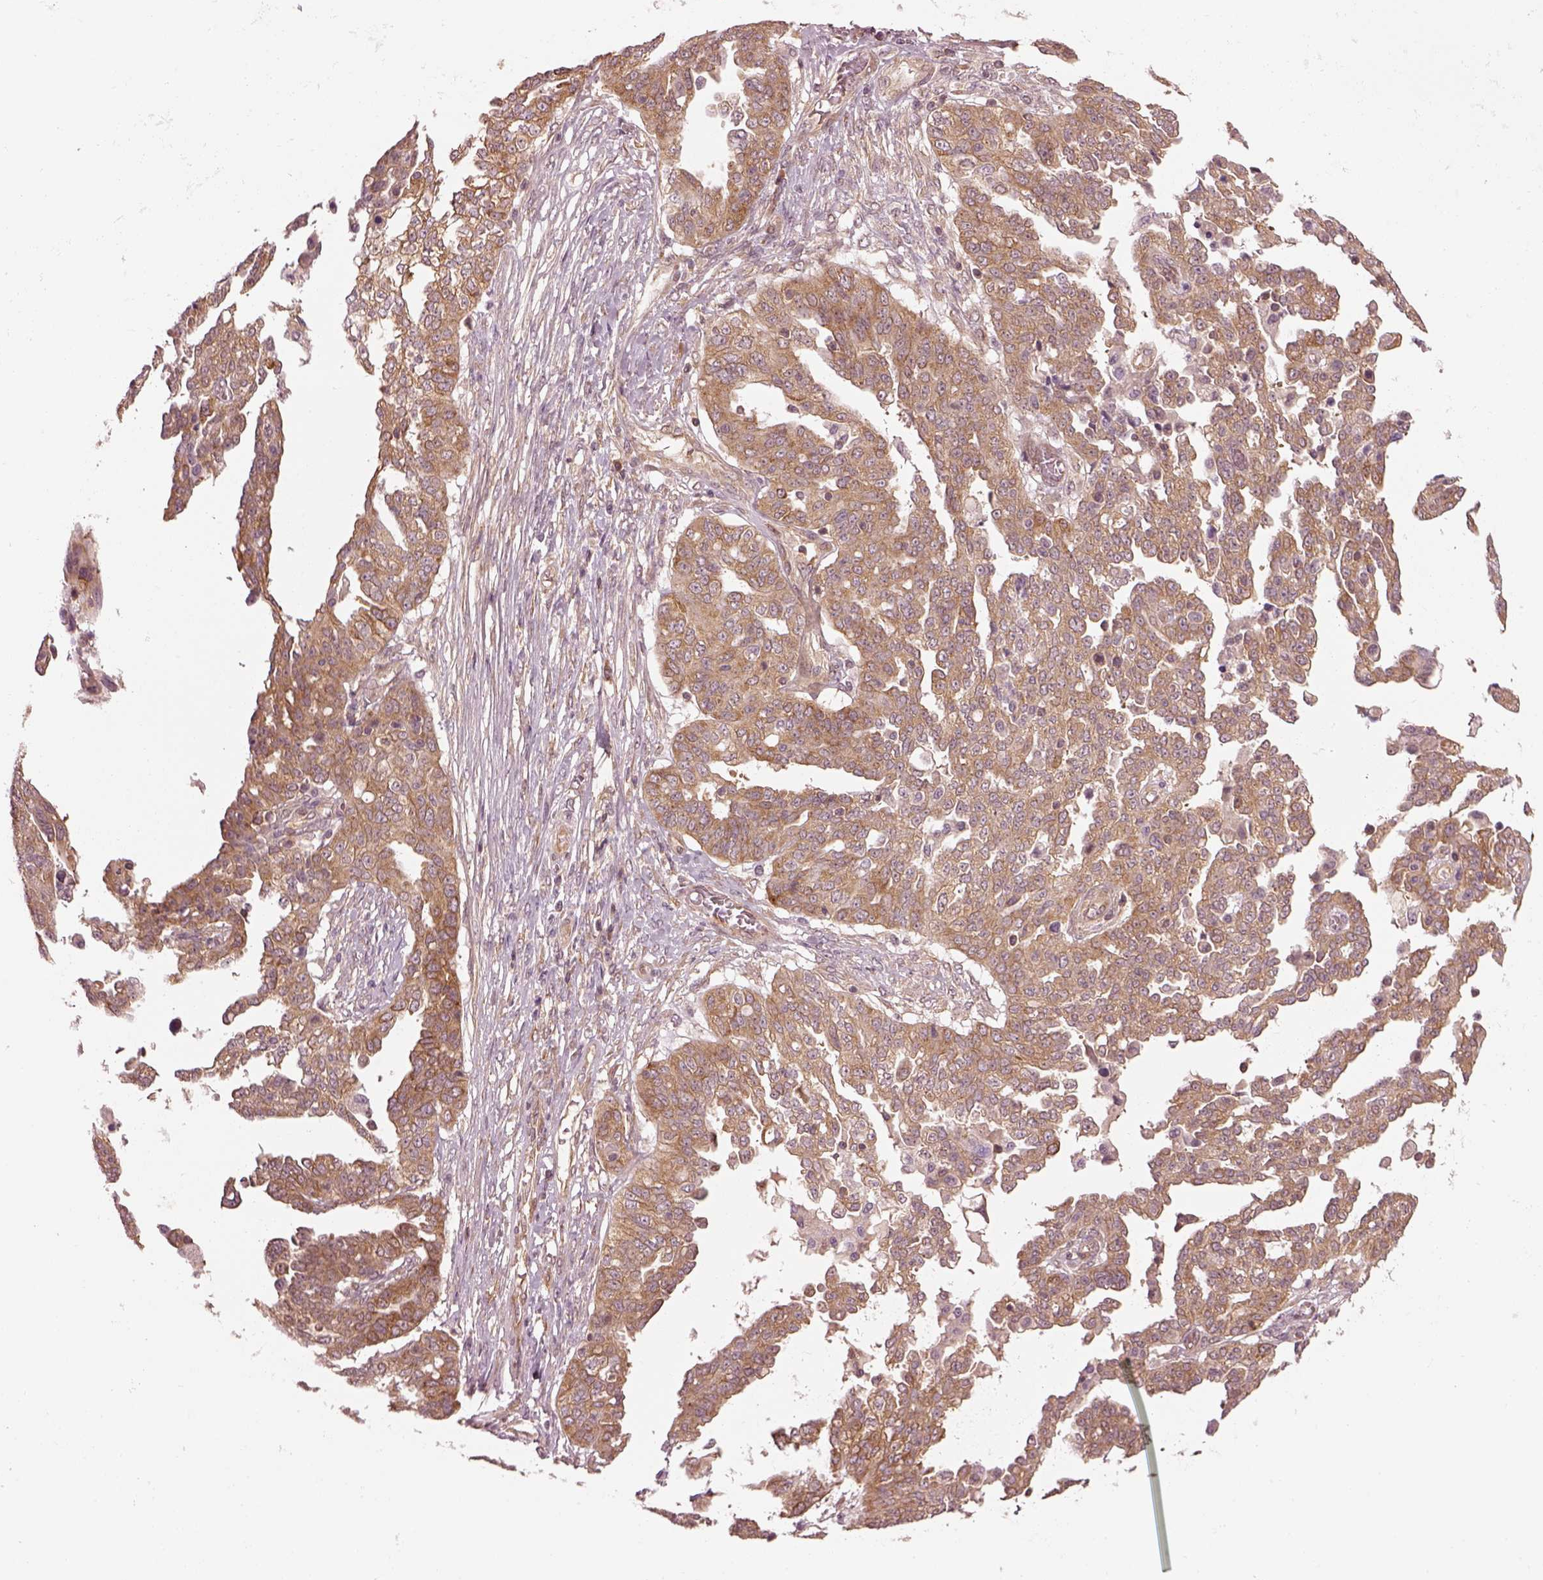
{"staining": {"intensity": "moderate", "quantity": ">75%", "location": "cytoplasmic/membranous"}, "tissue": "ovarian cancer", "cell_type": "Tumor cells", "image_type": "cancer", "snomed": [{"axis": "morphology", "description": "Cystadenocarcinoma, serous, NOS"}, {"axis": "topography", "description": "Ovary"}], "caption": "Brown immunohistochemical staining in ovarian cancer demonstrates moderate cytoplasmic/membranous positivity in about >75% of tumor cells.", "gene": "LSM14A", "patient": {"sex": "female", "age": 67}}